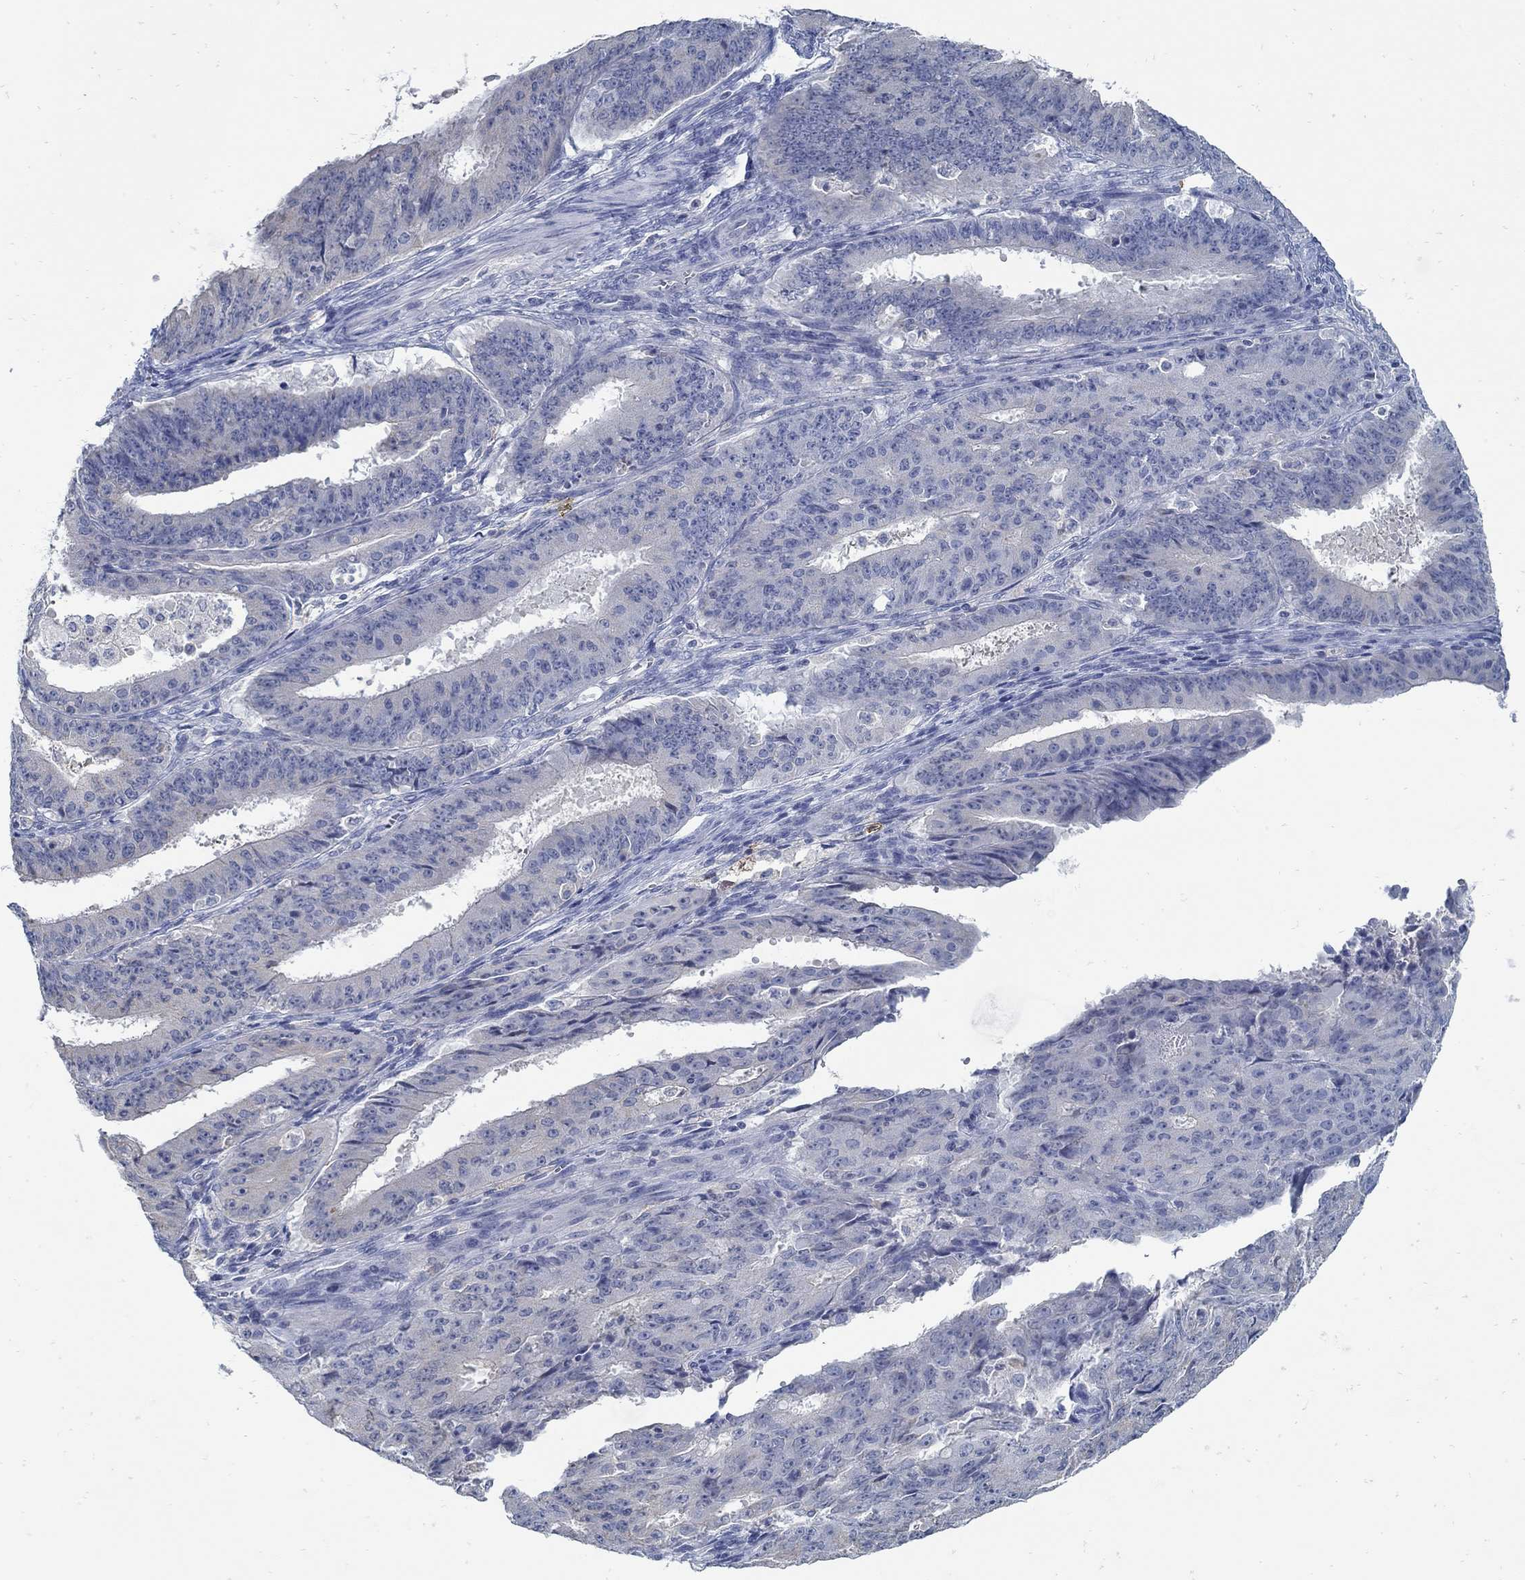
{"staining": {"intensity": "negative", "quantity": "none", "location": "none"}, "tissue": "ovarian cancer", "cell_type": "Tumor cells", "image_type": "cancer", "snomed": [{"axis": "morphology", "description": "Carcinoma, endometroid"}, {"axis": "topography", "description": "Ovary"}], "caption": "IHC of human ovarian endometroid carcinoma shows no expression in tumor cells.", "gene": "ZFAND4", "patient": {"sex": "female", "age": 42}}